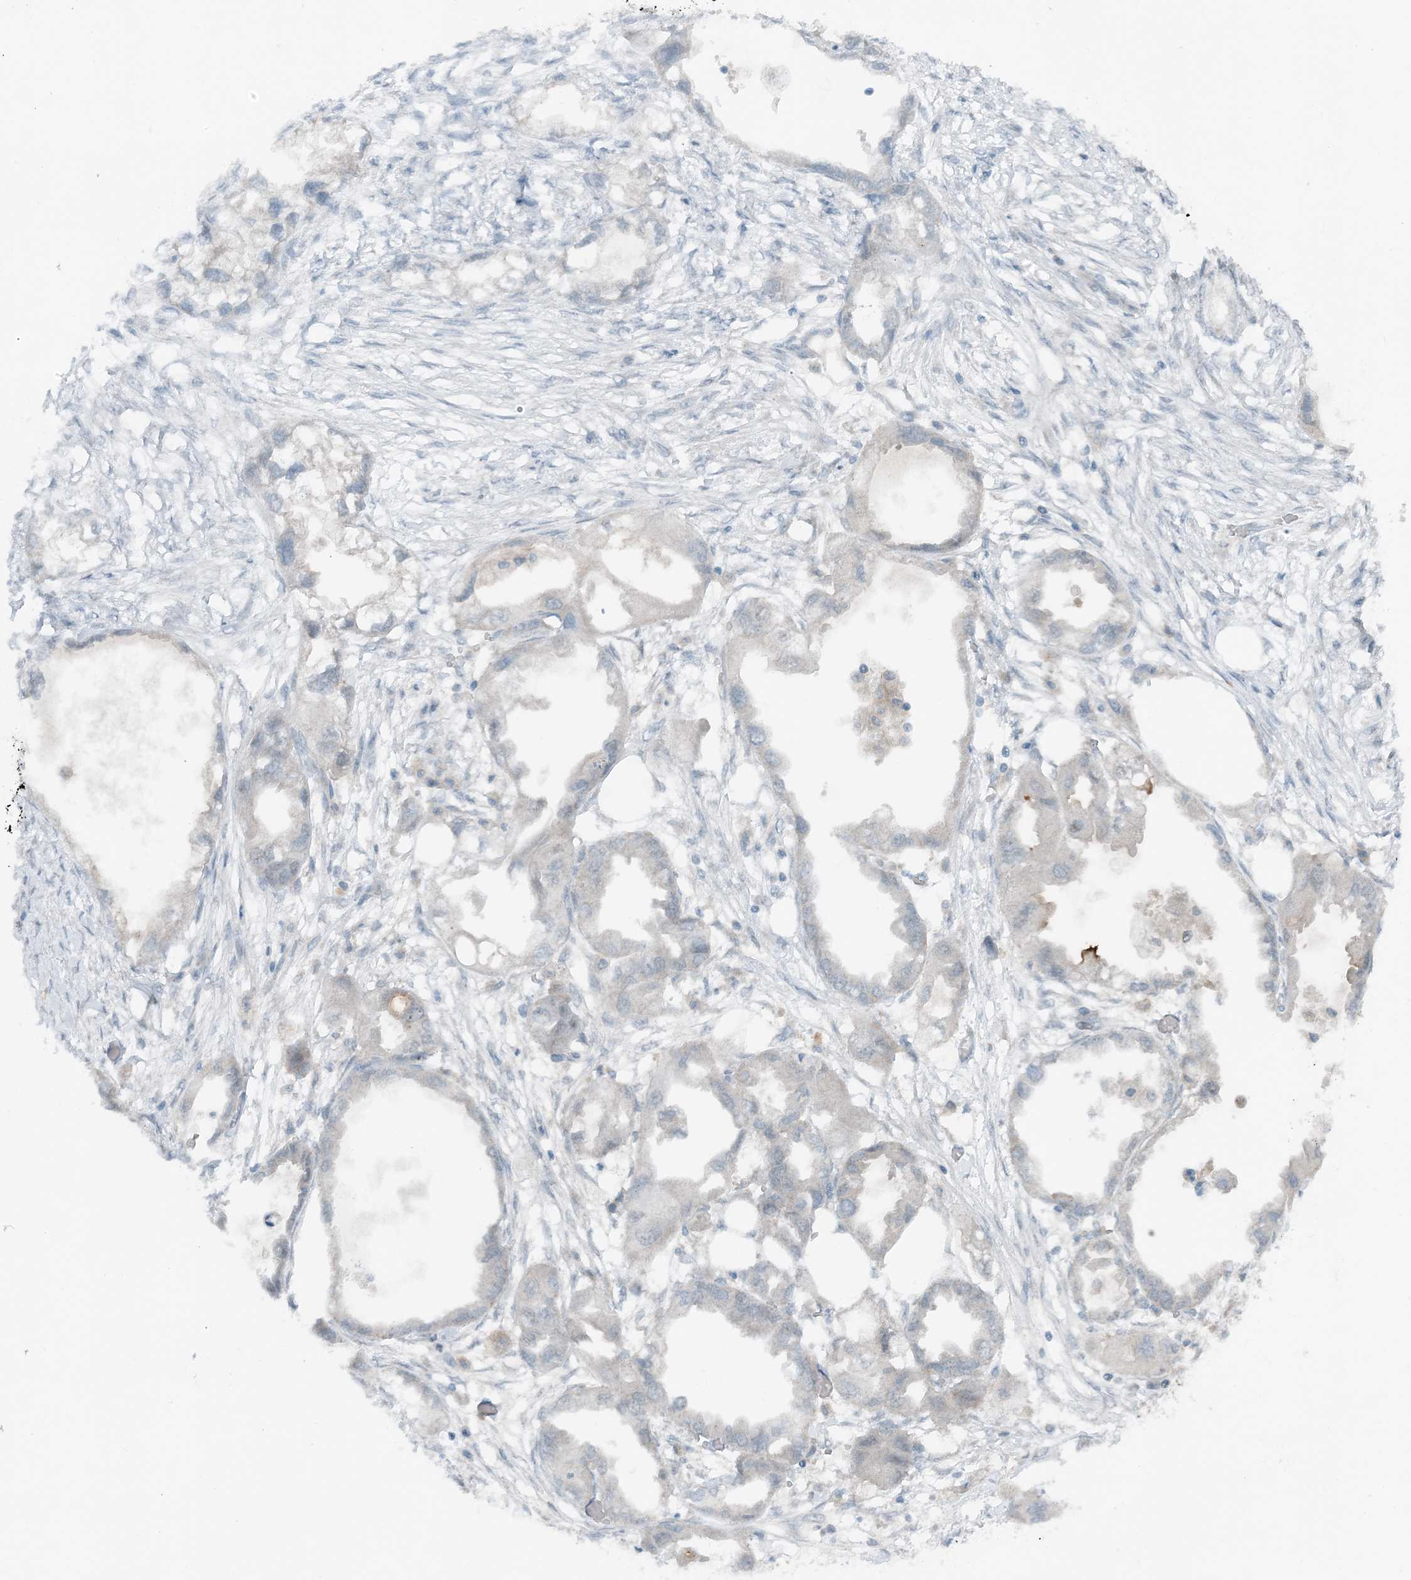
{"staining": {"intensity": "negative", "quantity": "none", "location": "none"}, "tissue": "endometrial cancer", "cell_type": "Tumor cells", "image_type": "cancer", "snomed": [{"axis": "morphology", "description": "Adenocarcinoma, NOS"}, {"axis": "morphology", "description": "Adenocarcinoma, metastatic, NOS"}, {"axis": "topography", "description": "Adipose tissue"}, {"axis": "topography", "description": "Endometrium"}], "caption": "IHC photomicrograph of neoplastic tissue: human endometrial adenocarcinoma stained with DAB displays no significant protein positivity in tumor cells.", "gene": "MITD1", "patient": {"sex": "female", "age": 67}}